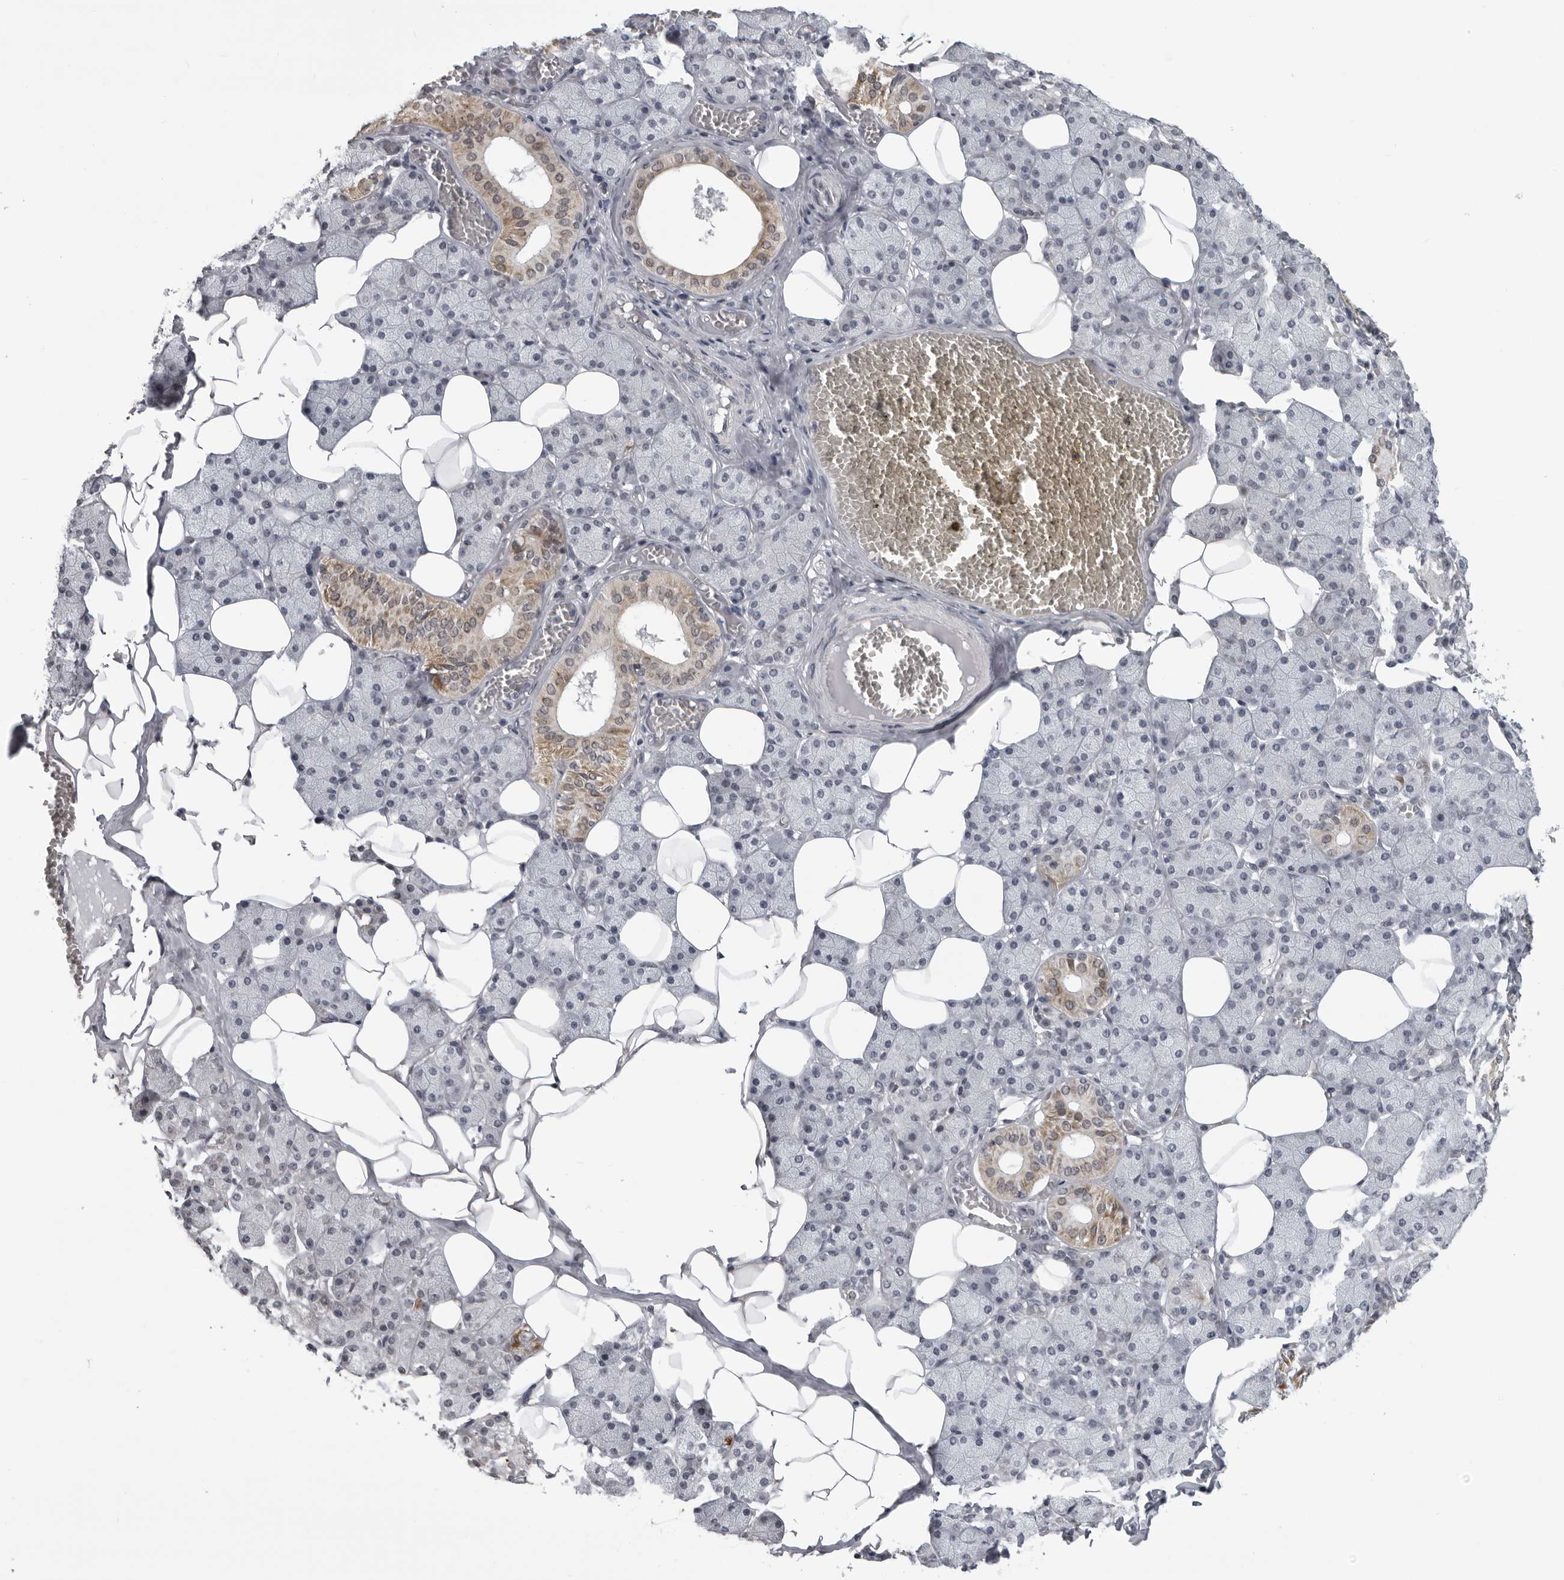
{"staining": {"intensity": "moderate", "quantity": "<25%", "location": "cytoplasmic/membranous,nuclear"}, "tissue": "salivary gland", "cell_type": "Glandular cells", "image_type": "normal", "snomed": [{"axis": "morphology", "description": "Normal tissue, NOS"}, {"axis": "topography", "description": "Salivary gland"}], "caption": "High-magnification brightfield microscopy of normal salivary gland stained with DAB (3,3'-diaminobenzidine) (brown) and counterstained with hematoxylin (blue). glandular cells exhibit moderate cytoplasmic/membranous,nuclear expression is seen in approximately<25% of cells. (Brightfield microscopy of DAB IHC at high magnification).", "gene": "RTCA", "patient": {"sex": "female", "age": 33}}